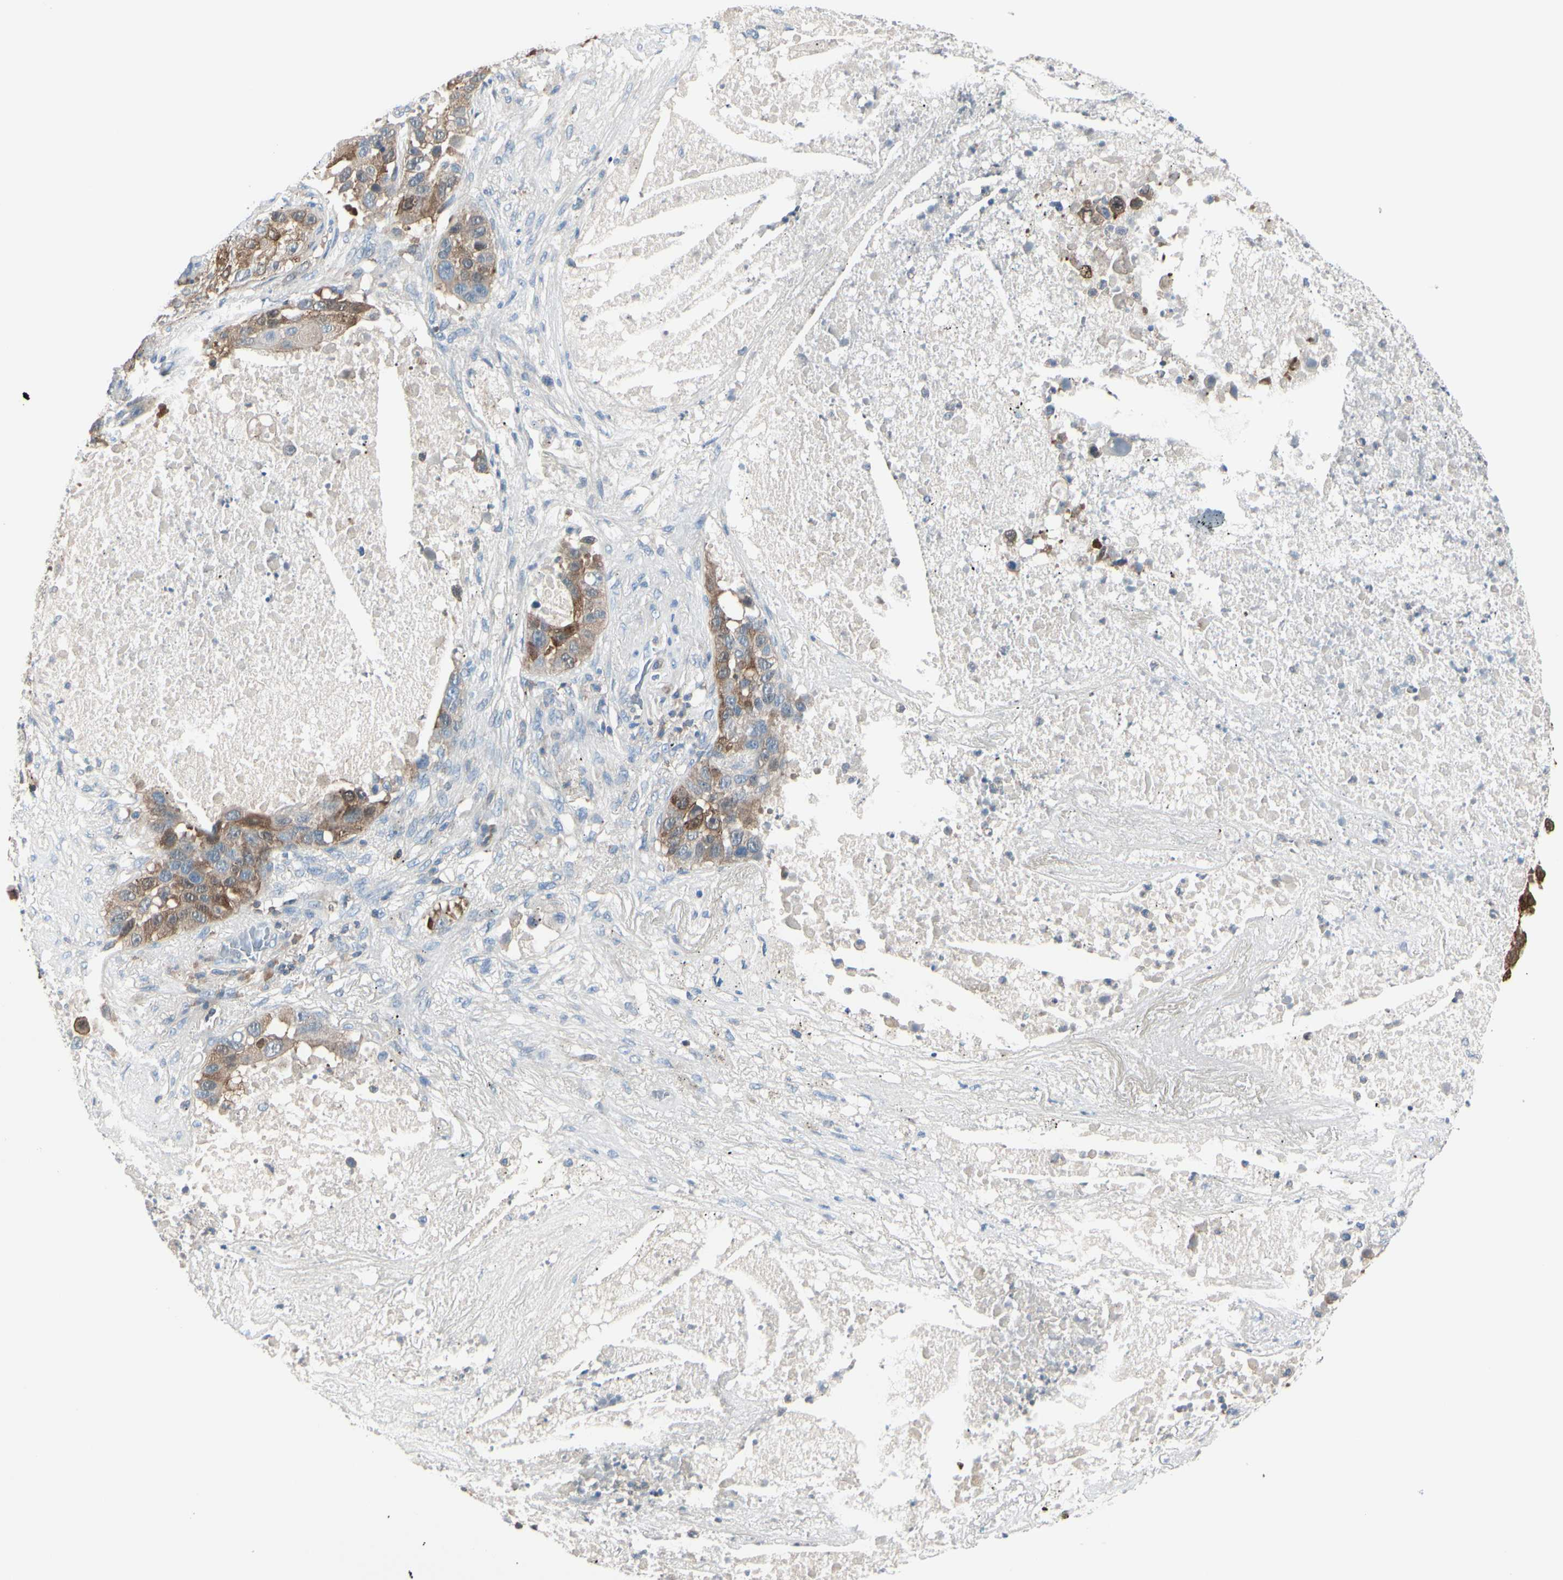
{"staining": {"intensity": "strong", "quantity": ">75%", "location": "cytoplasmic/membranous"}, "tissue": "lung cancer", "cell_type": "Tumor cells", "image_type": "cancer", "snomed": [{"axis": "morphology", "description": "Squamous cell carcinoma, NOS"}, {"axis": "topography", "description": "Lung"}], "caption": "Protein staining by immunohistochemistry (IHC) displays strong cytoplasmic/membranous staining in about >75% of tumor cells in lung squamous cell carcinoma.", "gene": "SLC9A3R1", "patient": {"sex": "male", "age": 57}}